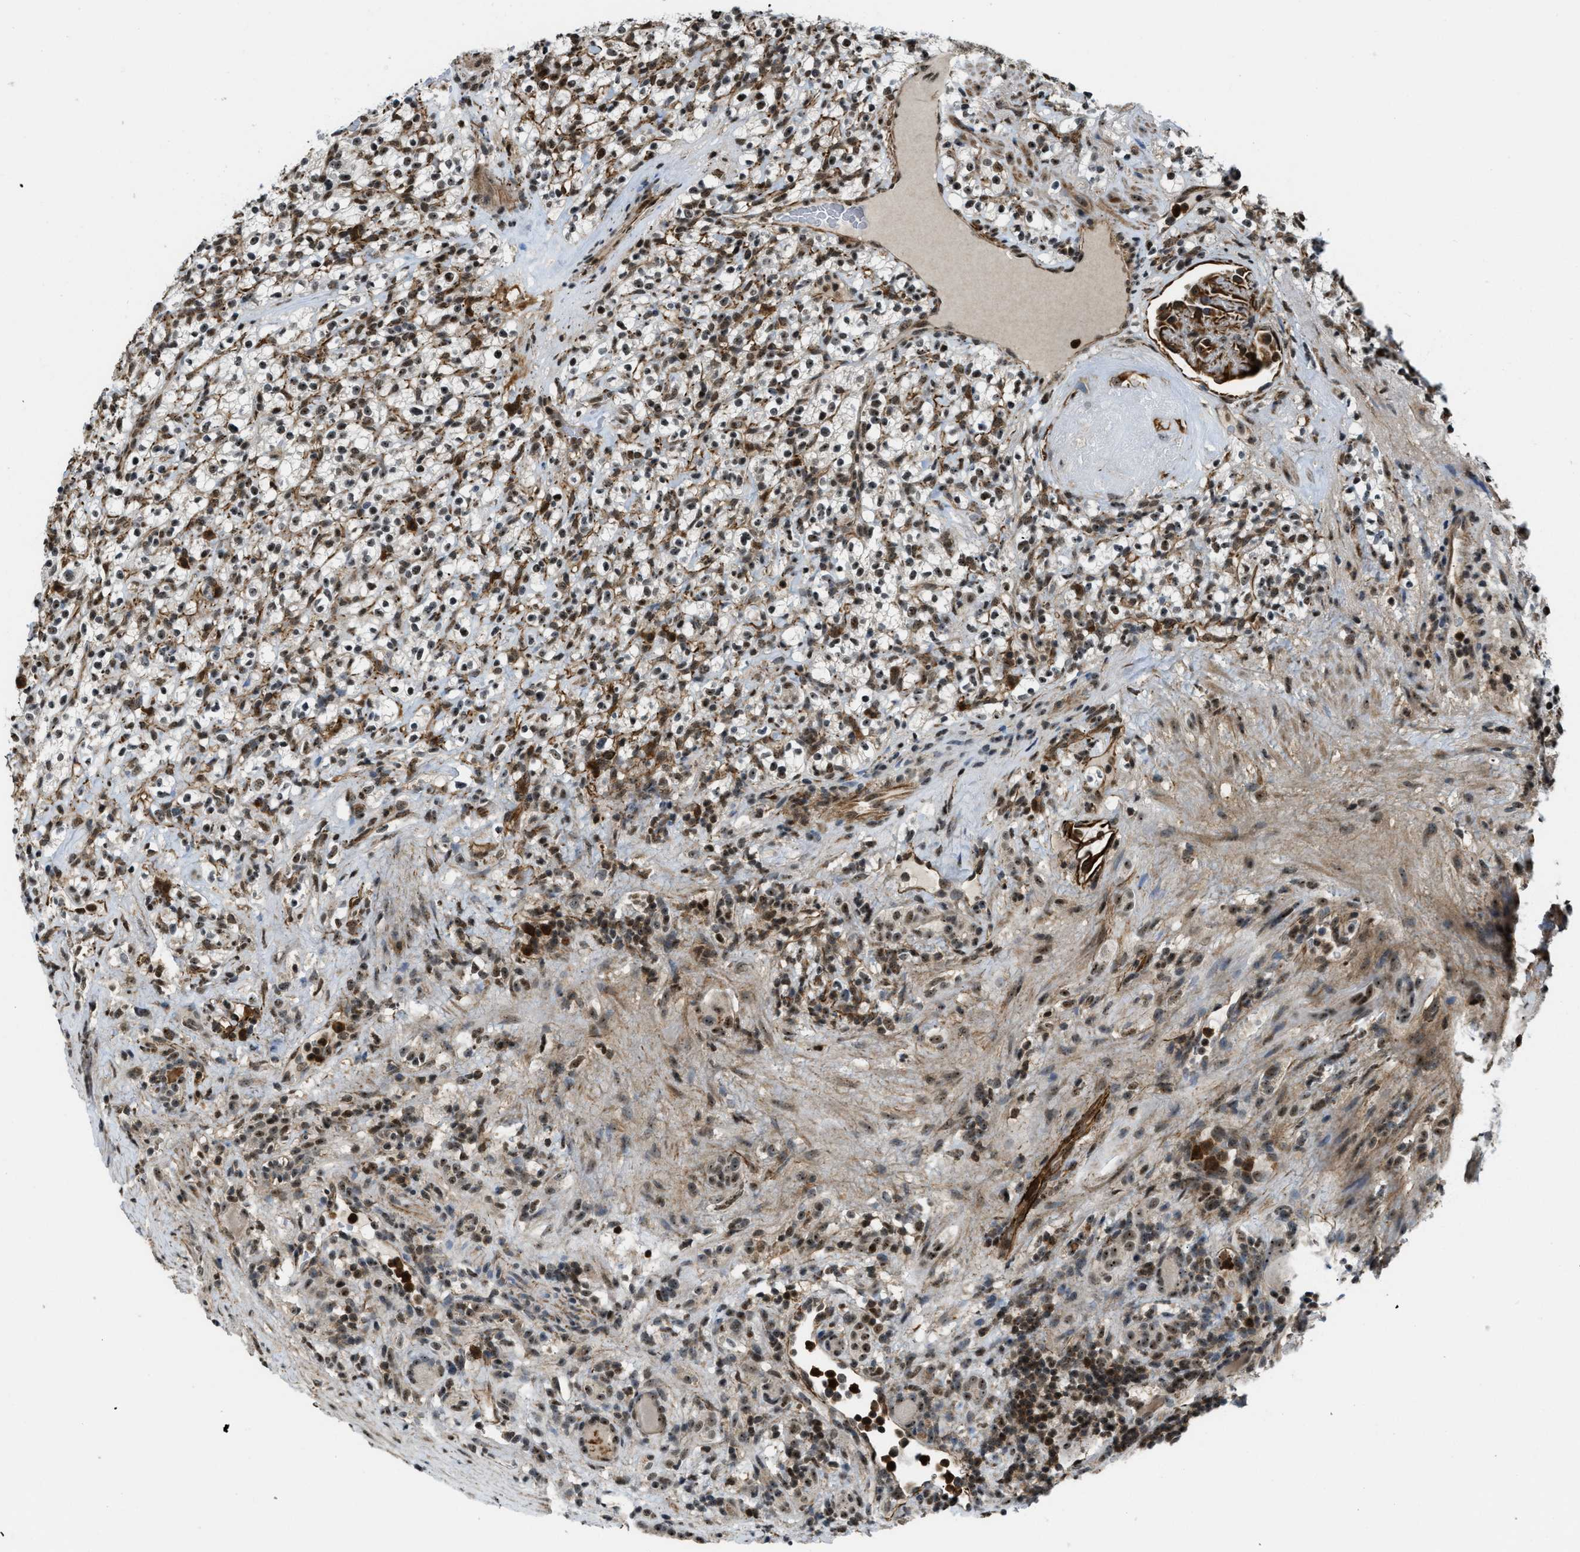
{"staining": {"intensity": "moderate", "quantity": ">75%", "location": "nuclear"}, "tissue": "renal cancer", "cell_type": "Tumor cells", "image_type": "cancer", "snomed": [{"axis": "morphology", "description": "Normal tissue, NOS"}, {"axis": "morphology", "description": "Adenocarcinoma, NOS"}, {"axis": "topography", "description": "Kidney"}], "caption": "Immunohistochemistry image of renal adenocarcinoma stained for a protein (brown), which displays medium levels of moderate nuclear staining in approximately >75% of tumor cells.", "gene": "E2F1", "patient": {"sex": "female", "age": 72}}